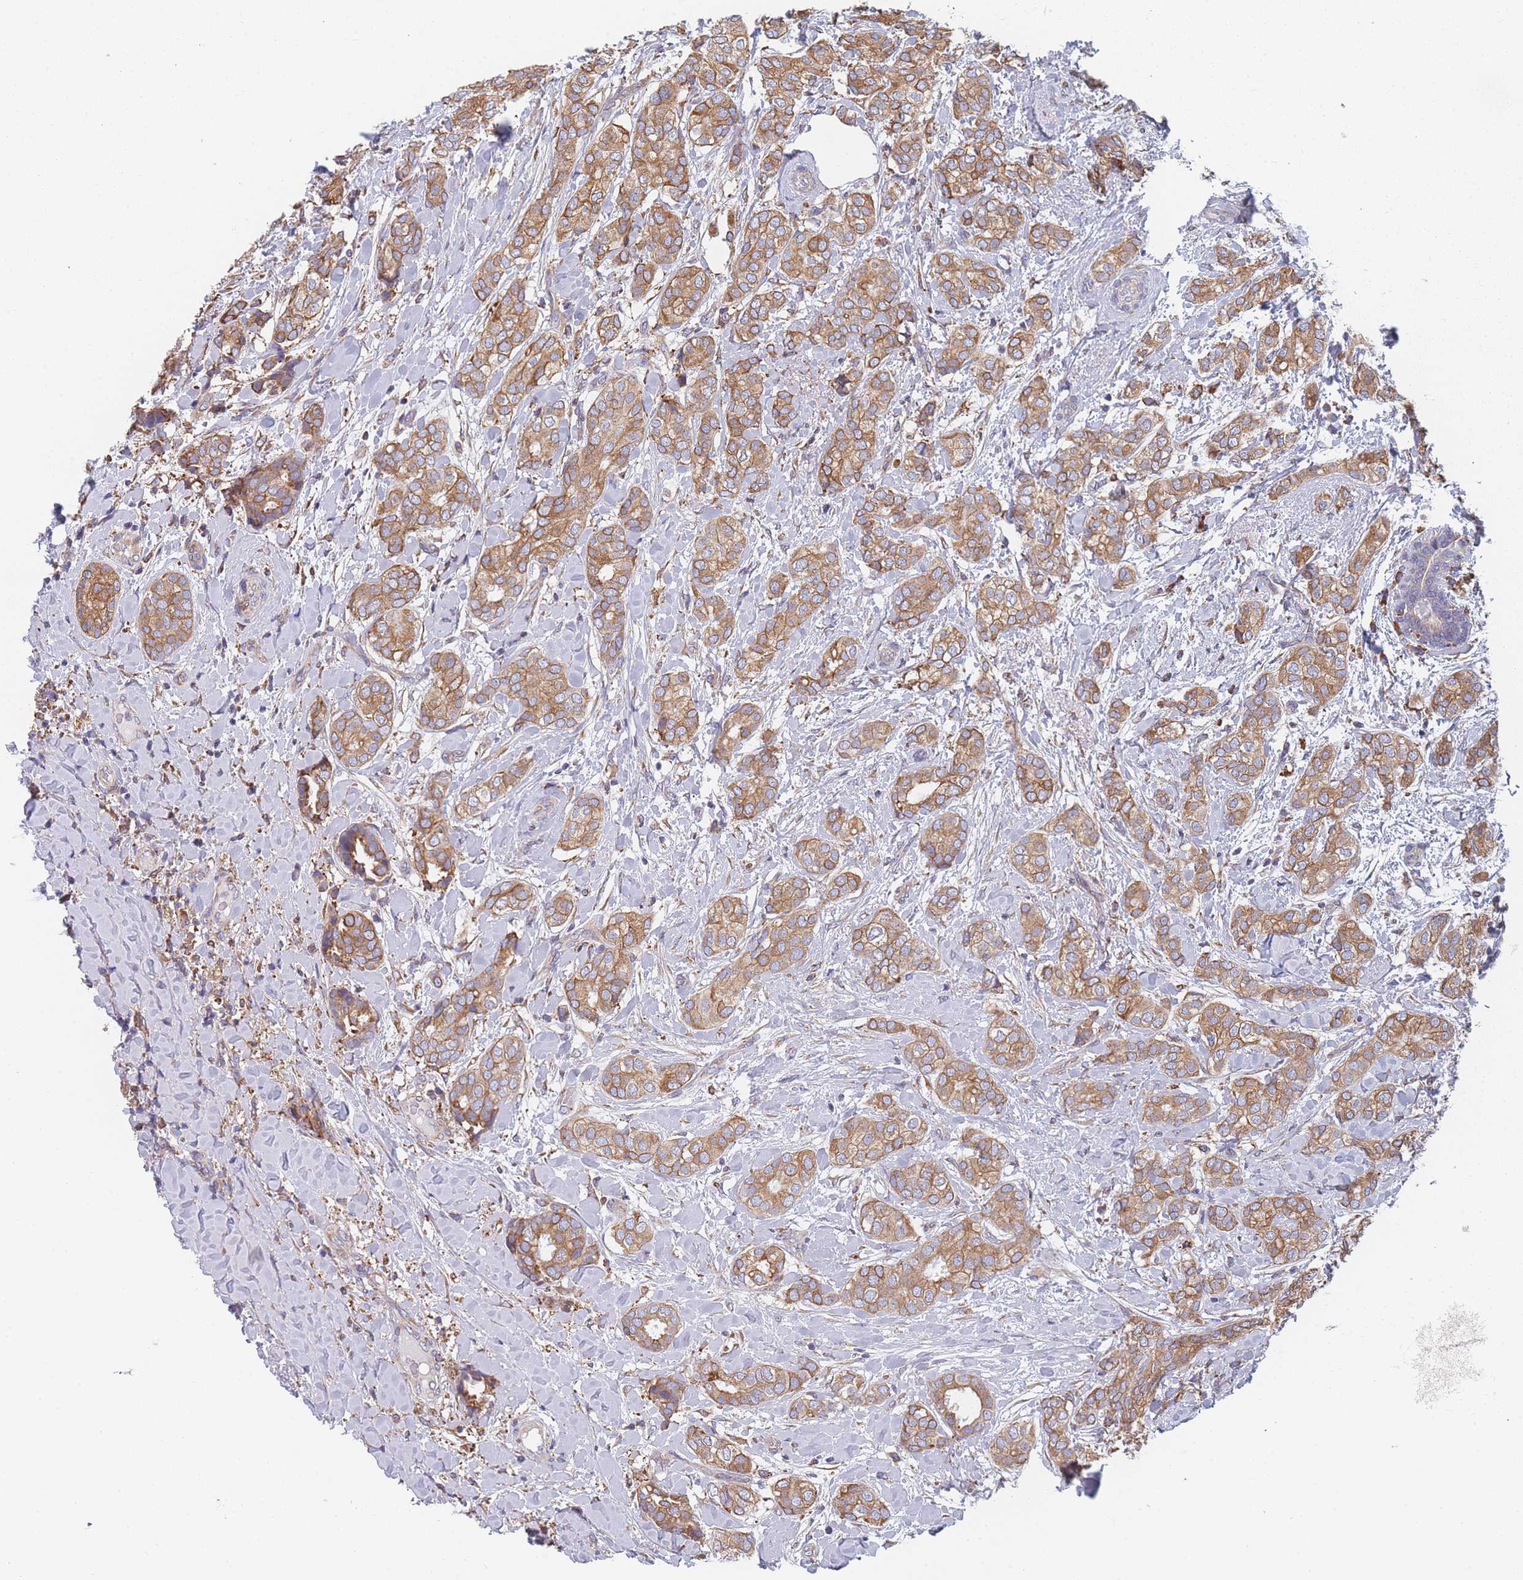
{"staining": {"intensity": "moderate", "quantity": ">75%", "location": "cytoplasmic/membranous"}, "tissue": "breast cancer", "cell_type": "Tumor cells", "image_type": "cancer", "snomed": [{"axis": "morphology", "description": "Duct carcinoma"}, {"axis": "topography", "description": "Breast"}], "caption": "Breast cancer stained with a protein marker exhibits moderate staining in tumor cells.", "gene": "OR7C2", "patient": {"sex": "female", "age": 73}}